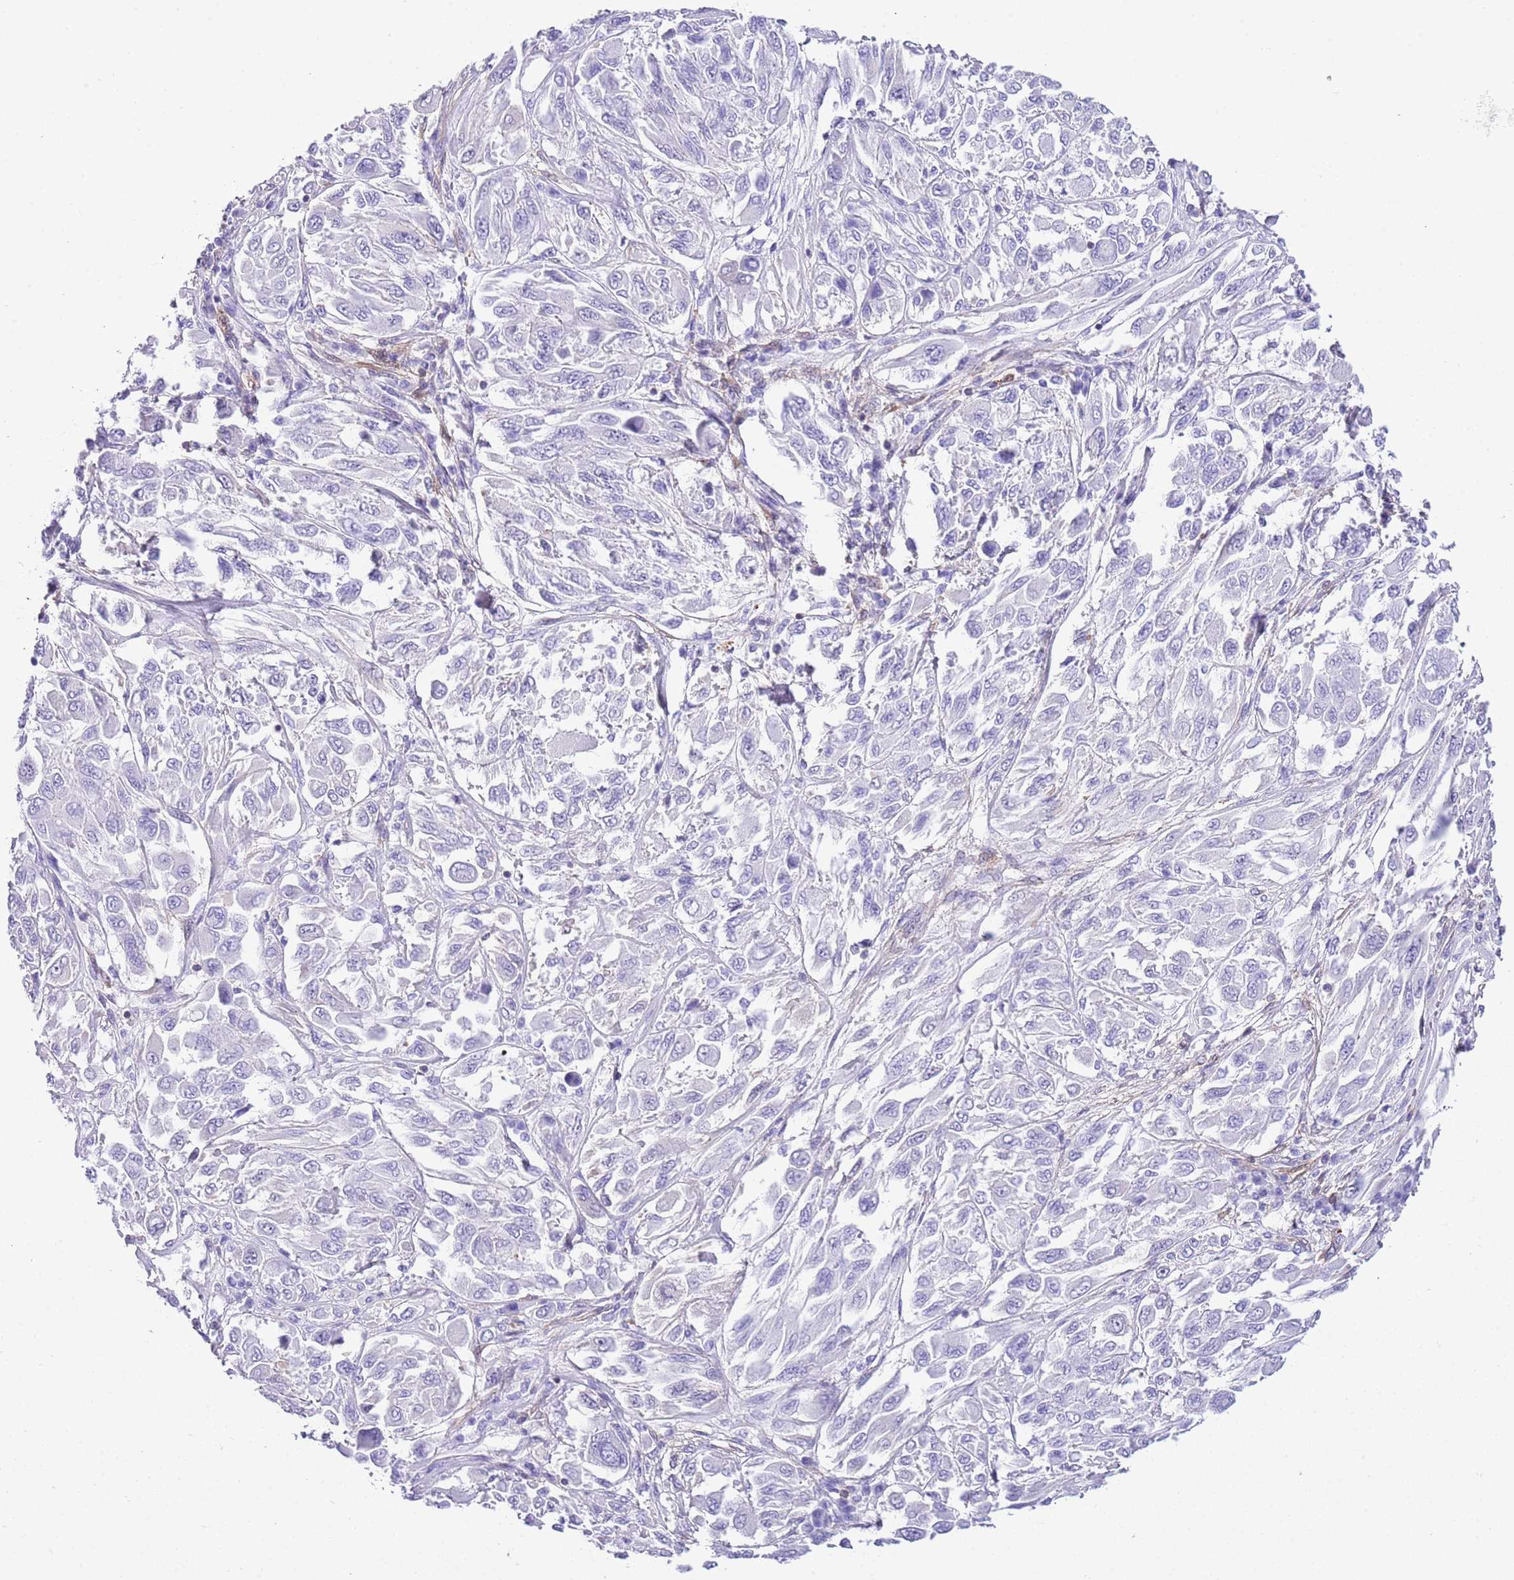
{"staining": {"intensity": "negative", "quantity": "none", "location": "none"}, "tissue": "melanoma", "cell_type": "Tumor cells", "image_type": "cancer", "snomed": [{"axis": "morphology", "description": "Malignant melanoma, NOS"}, {"axis": "topography", "description": "Skin"}], "caption": "Tumor cells are negative for brown protein staining in melanoma.", "gene": "CNN2", "patient": {"sex": "female", "age": 91}}